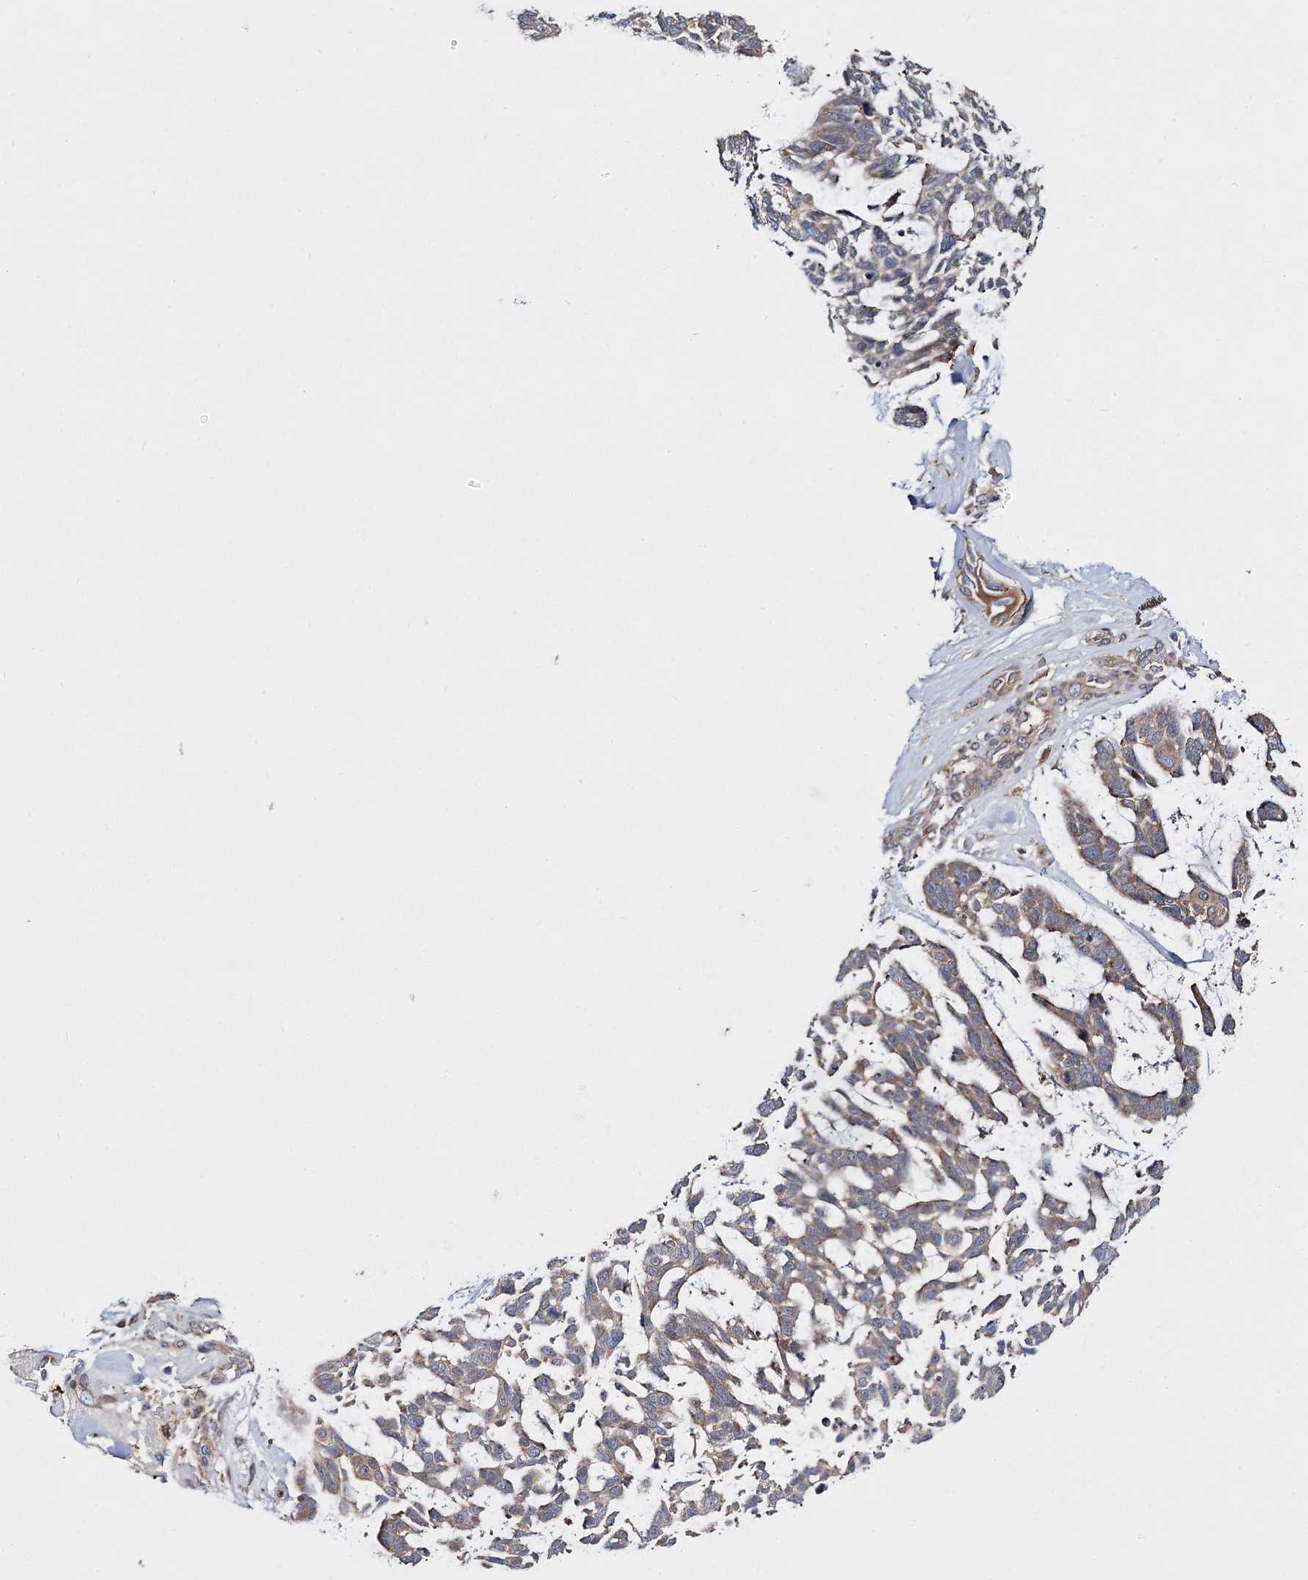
{"staining": {"intensity": "weak", "quantity": ">75%", "location": "cytoplasmic/membranous"}, "tissue": "skin cancer", "cell_type": "Tumor cells", "image_type": "cancer", "snomed": [{"axis": "morphology", "description": "Basal cell carcinoma"}, {"axis": "topography", "description": "Skin"}], "caption": "Basal cell carcinoma (skin) stained with DAB (3,3'-diaminobenzidine) immunohistochemistry (IHC) shows low levels of weak cytoplasmic/membranous positivity in approximately >75% of tumor cells. (brown staining indicates protein expression, while blue staining denotes nuclei).", "gene": "NAA25", "patient": {"sex": "male", "age": 88}}